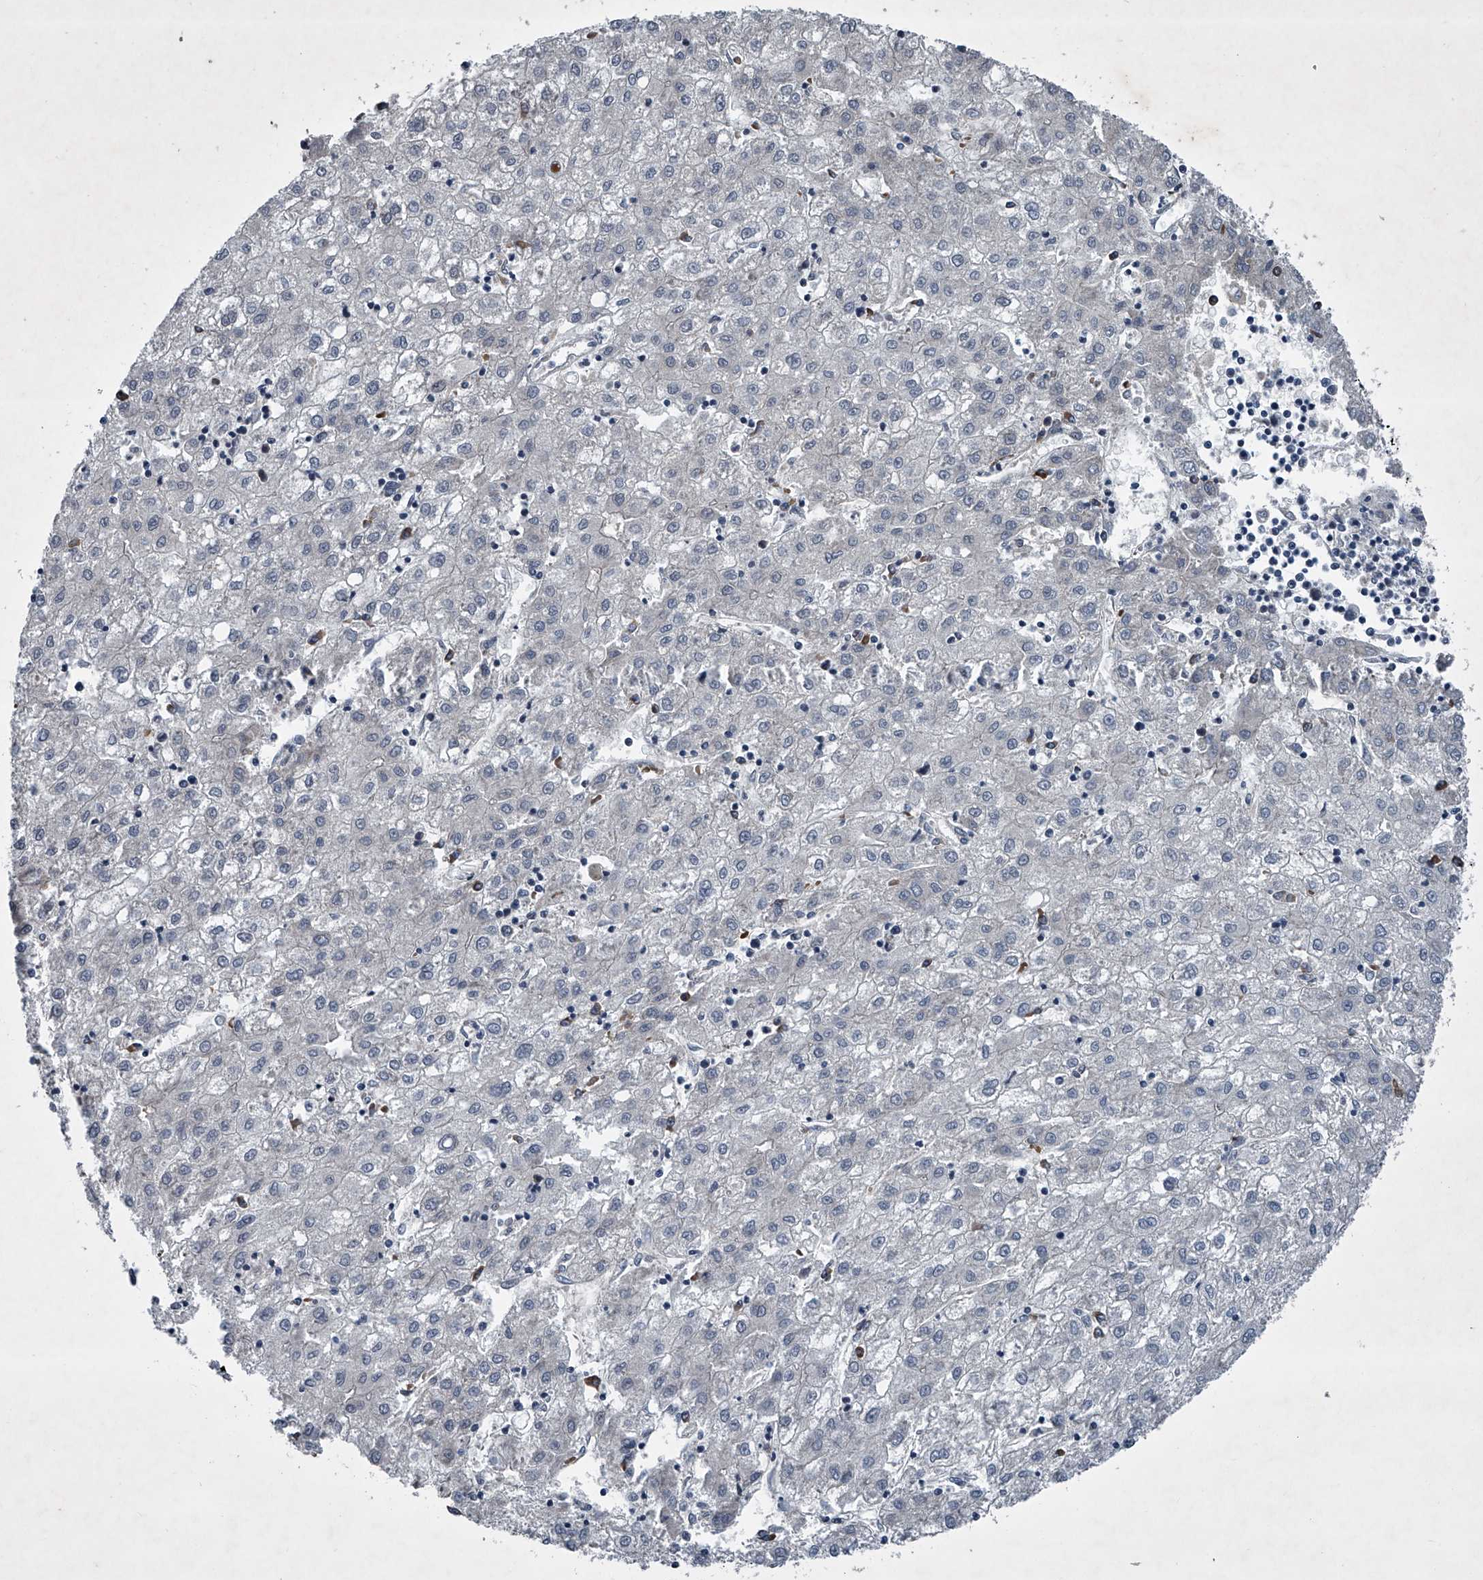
{"staining": {"intensity": "negative", "quantity": "none", "location": "none"}, "tissue": "liver cancer", "cell_type": "Tumor cells", "image_type": "cancer", "snomed": [{"axis": "morphology", "description": "Carcinoma, Hepatocellular, NOS"}, {"axis": "topography", "description": "Liver"}], "caption": "Photomicrograph shows no protein positivity in tumor cells of liver cancer (hepatocellular carcinoma) tissue.", "gene": "ABCG1", "patient": {"sex": "male", "age": 72}}